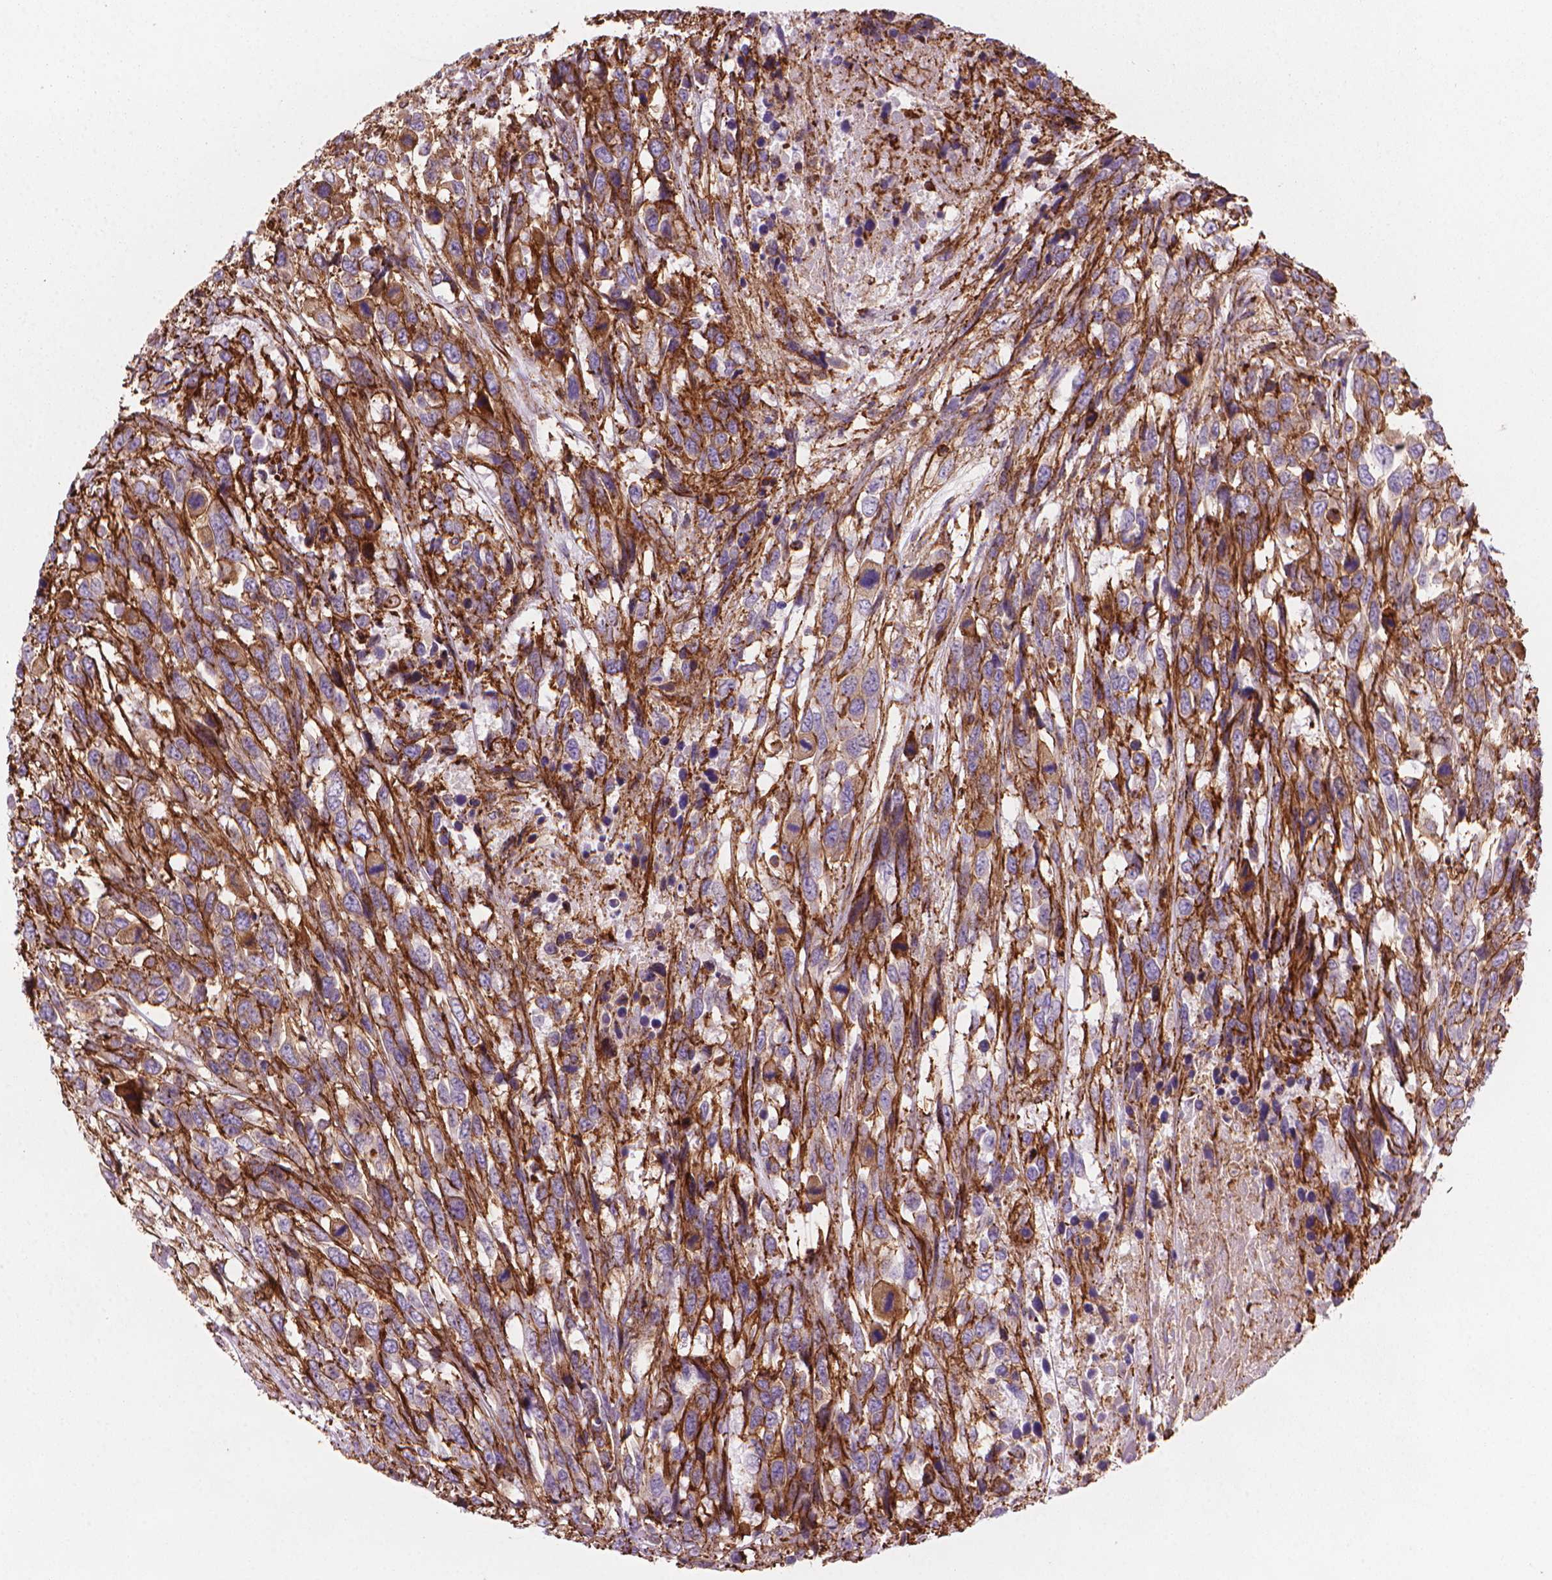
{"staining": {"intensity": "moderate", "quantity": "25%-75%", "location": "cytoplasmic/membranous"}, "tissue": "urothelial cancer", "cell_type": "Tumor cells", "image_type": "cancer", "snomed": [{"axis": "morphology", "description": "Urothelial carcinoma, High grade"}, {"axis": "topography", "description": "Urinary bladder"}], "caption": "A histopathology image showing moderate cytoplasmic/membranous positivity in about 25%-75% of tumor cells in urothelial carcinoma (high-grade), as visualized by brown immunohistochemical staining.", "gene": "PATJ", "patient": {"sex": "female", "age": 70}}